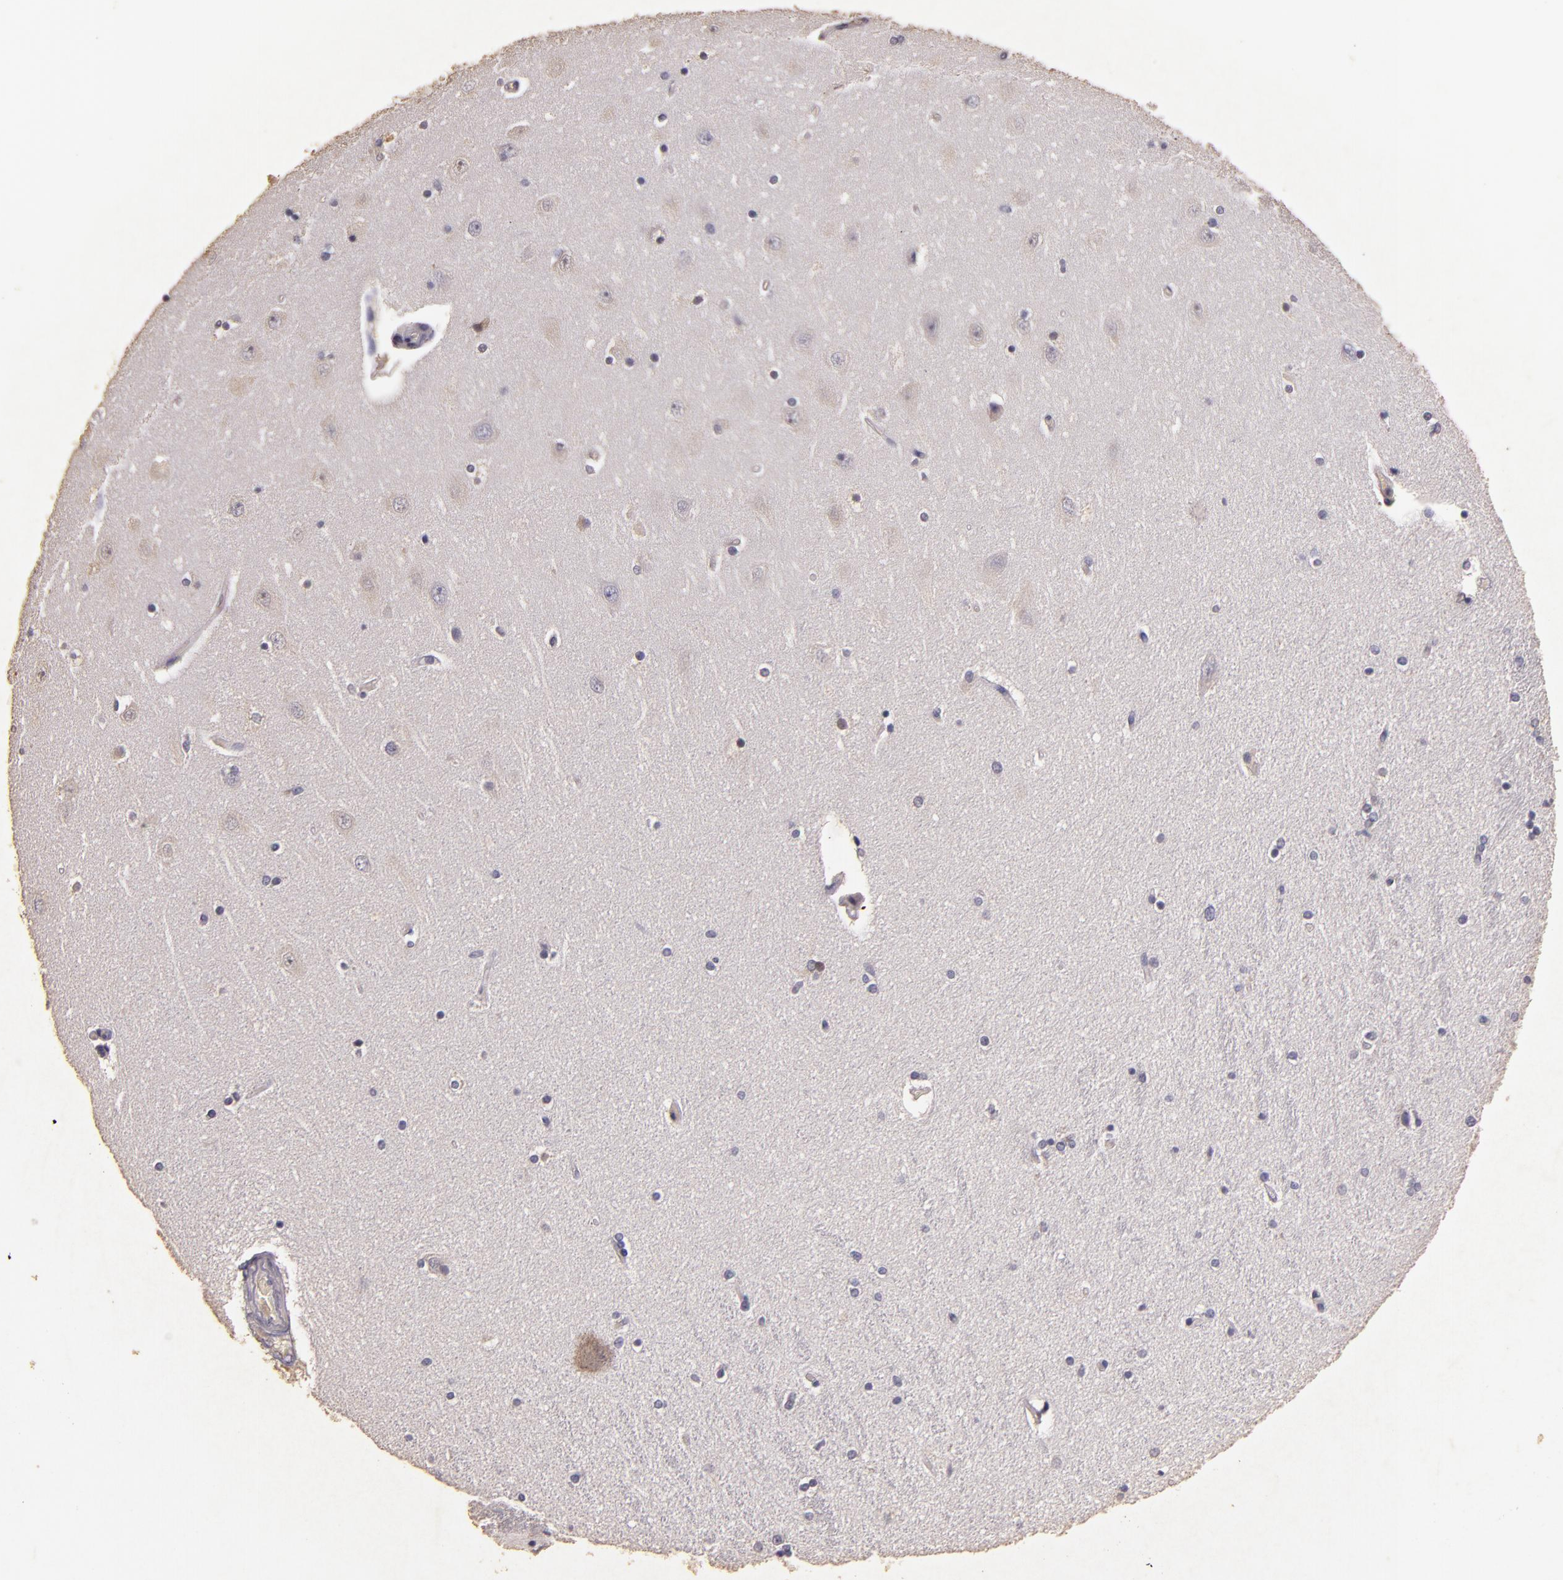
{"staining": {"intensity": "negative", "quantity": "none", "location": "none"}, "tissue": "hippocampus", "cell_type": "Glial cells", "image_type": "normal", "snomed": [{"axis": "morphology", "description": "Normal tissue, NOS"}, {"axis": "topography", "description": "Hippocampus"}], "caption": "IHC of unremarkable human hippocampus demonstrates no staining in glial cells.", "gene": "BCL2L13", "patient": {"sex": "female", "age": 54}}